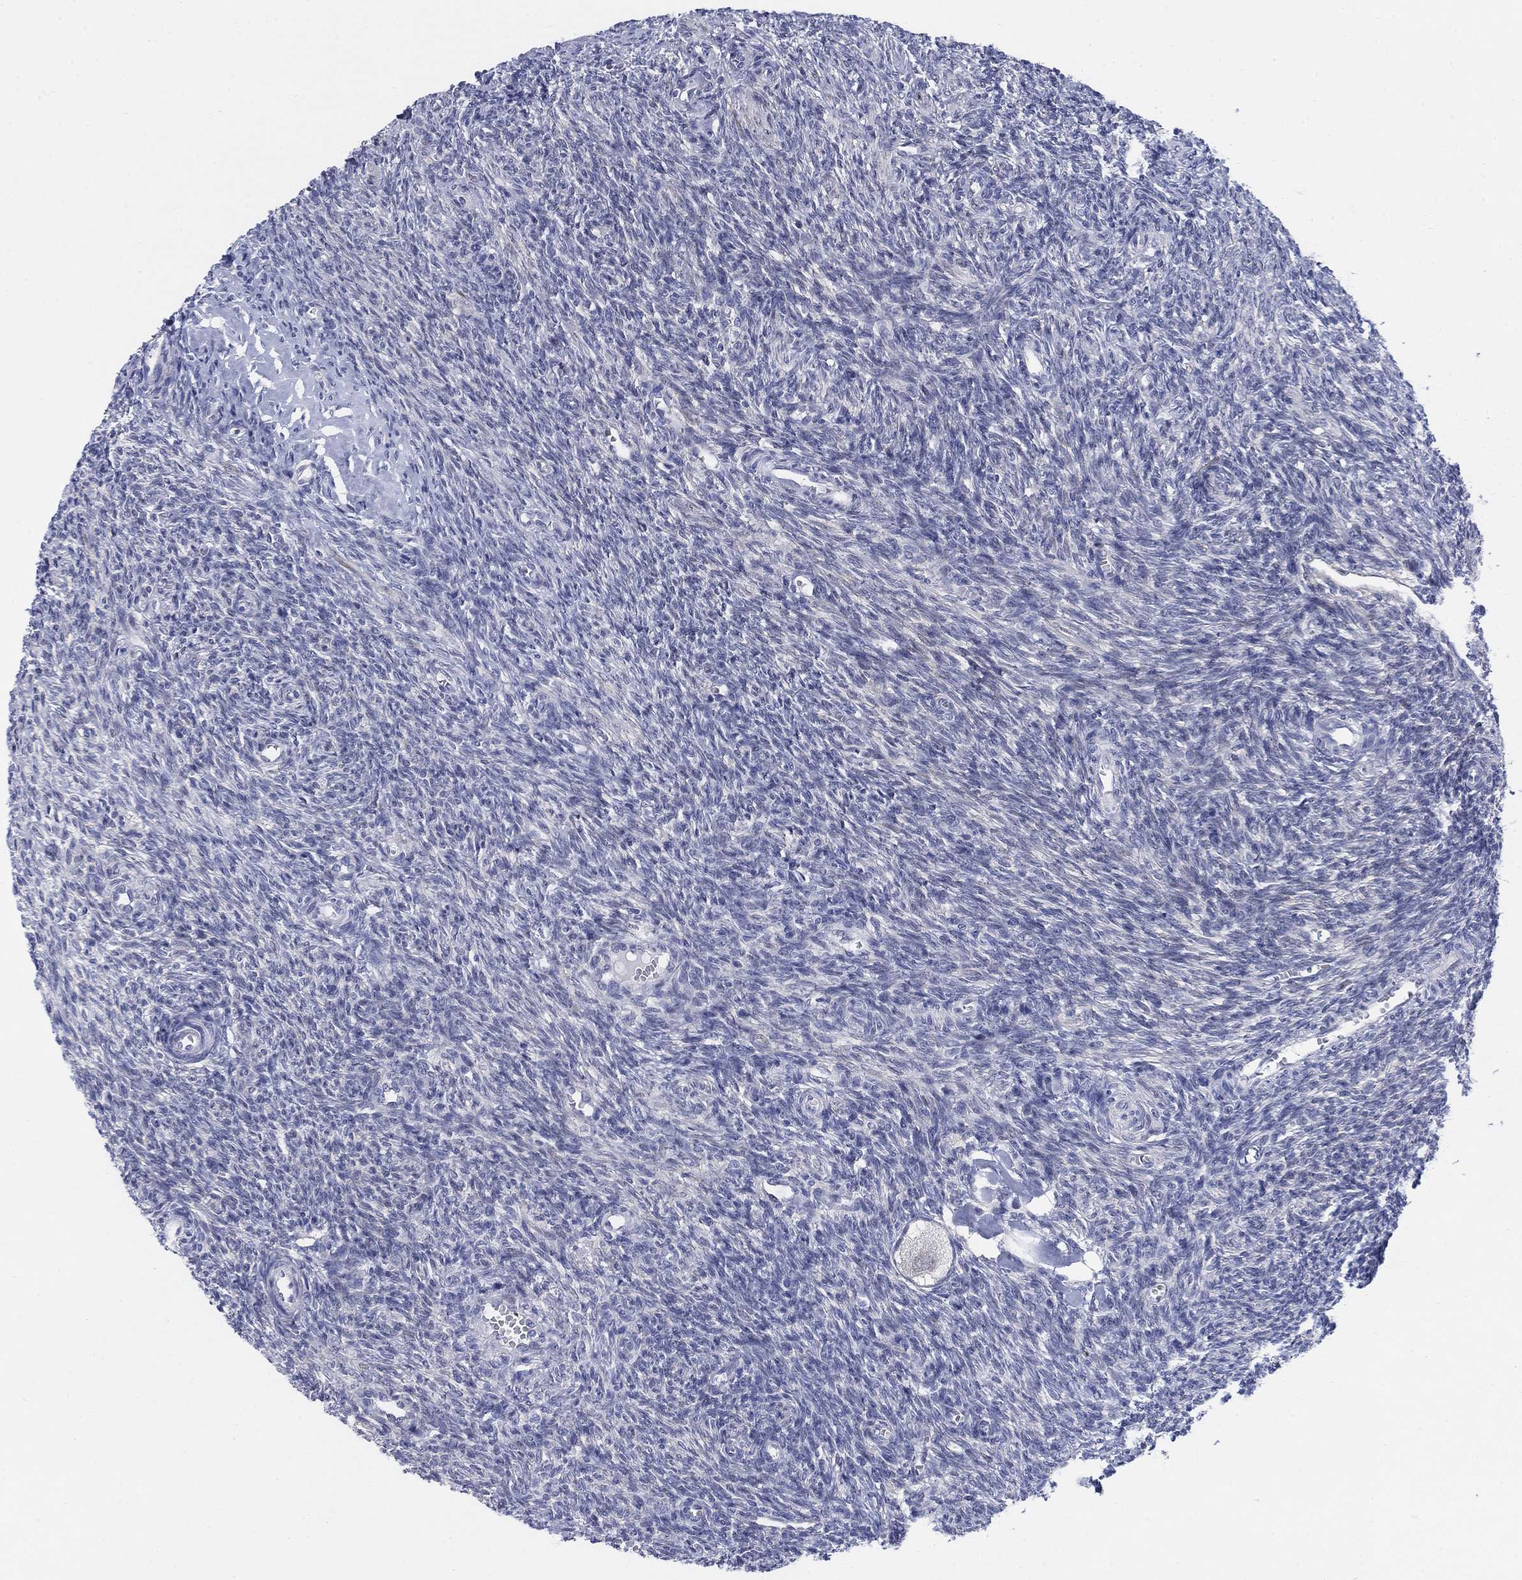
{"staining": {"intensity": "negative", "quantity": "none", "location": "none"}, "tissue": "ovary", "cell_type": "Follicle cells", "image_type": "normal", "snomed": [{"axis": "morphology", "description": "Normal tissue, NOS"}, {"axis": "topography", "description": "Ovary"}], "caption": "Immunohistochemistry photomicrograph of benign ovary: ovary stained with DAB exhibits no significant protein staining in follicle cells. (Immunohistochemistry, brightfield microscopy, high magnification).", "gene": "MYO3A", "patient": {"sex": "female", "age": 27}}